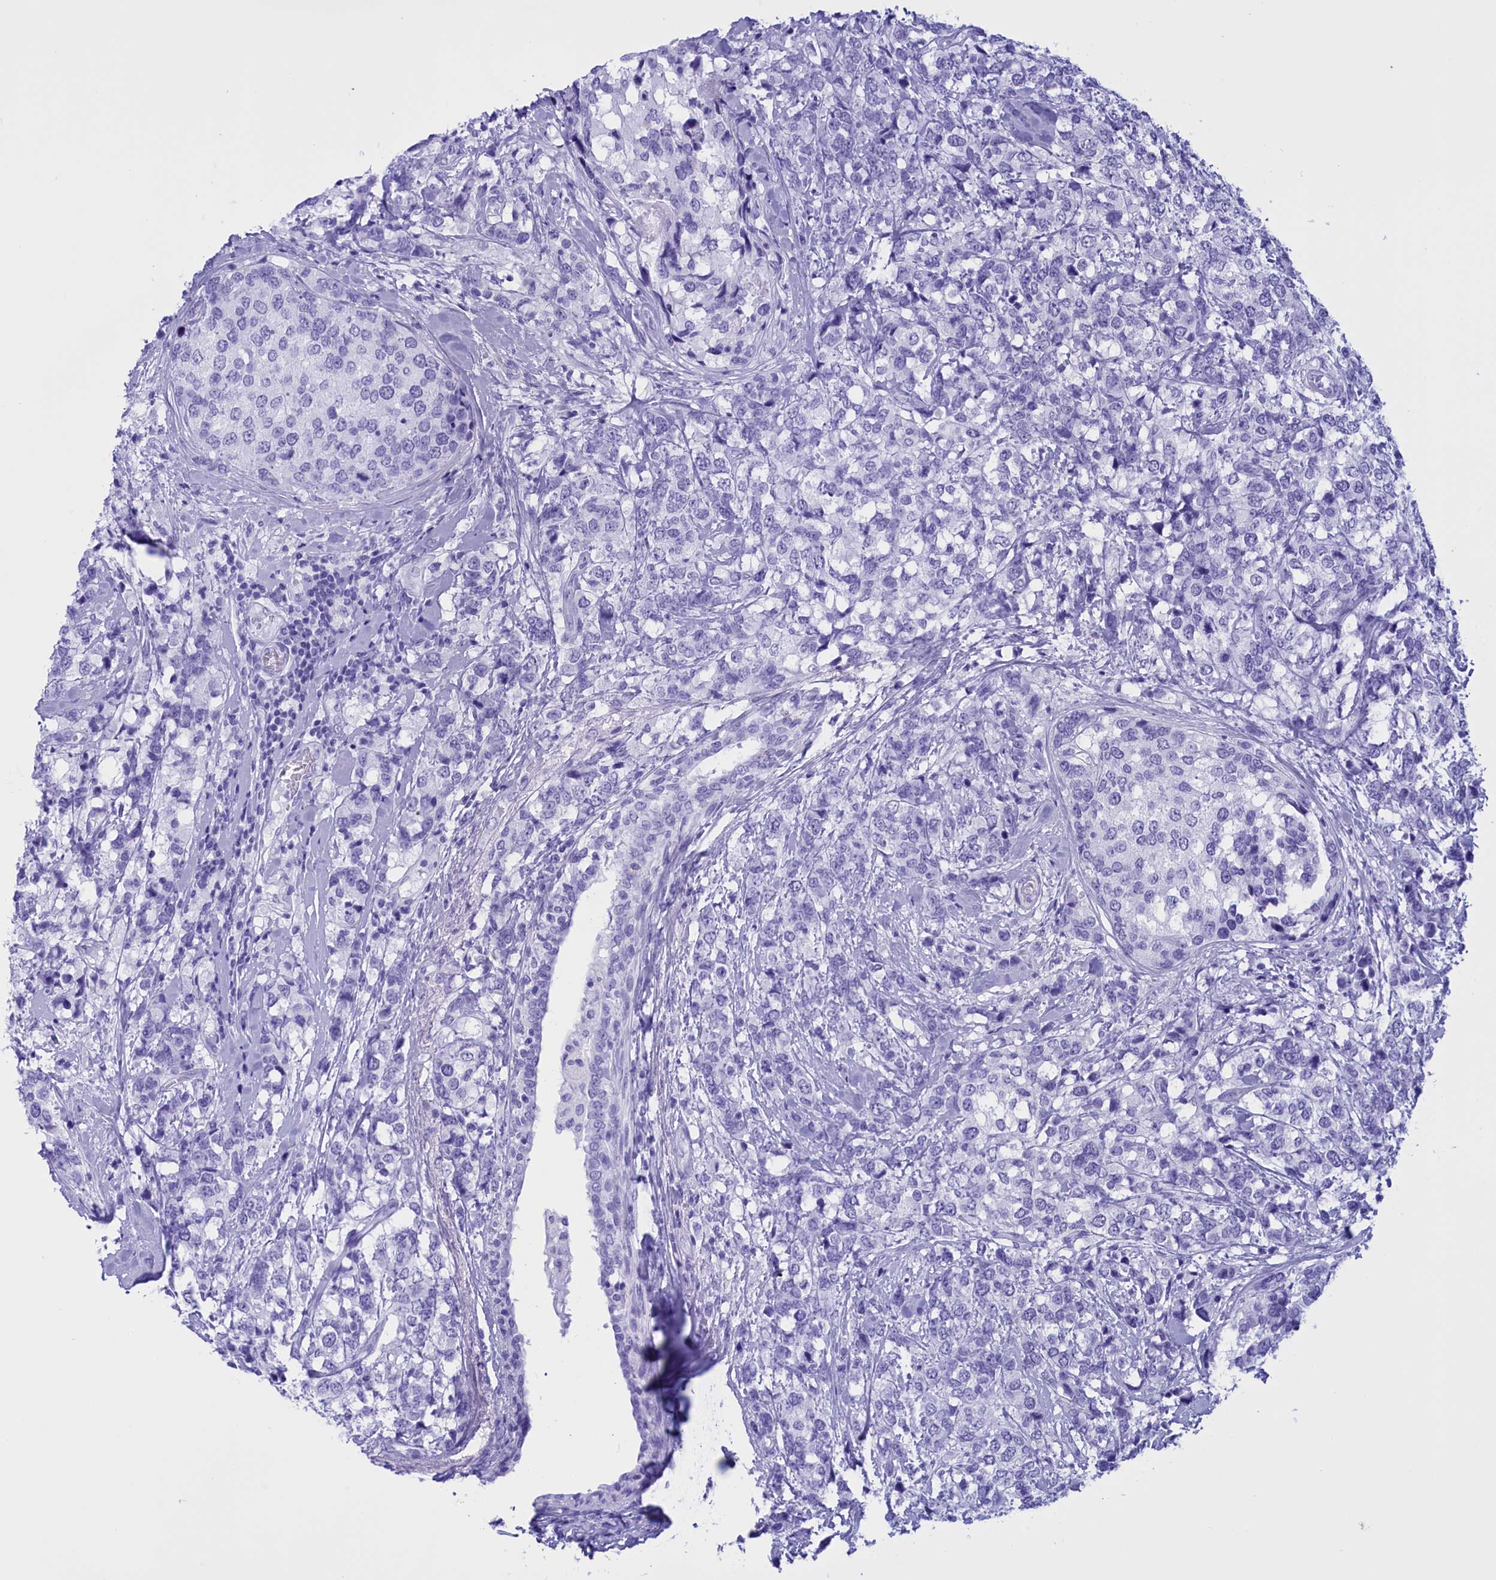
{"staining": {"intensity": "negative", "quantity": "none", "location": "none"}, "tissue": "breast cancer", "cell_type": "Tumor cells", "image_type": "cancer", "snomed": [{"axis": "morphology", "description": "Lobular carcinoma"}, {"axis": "topography", "description": "Breast"}], "caption": "There is no significant positivity in tumor cells of breast cancer.", "gene": "BRI3", "patient": {"sex": "female", "age": 59}}